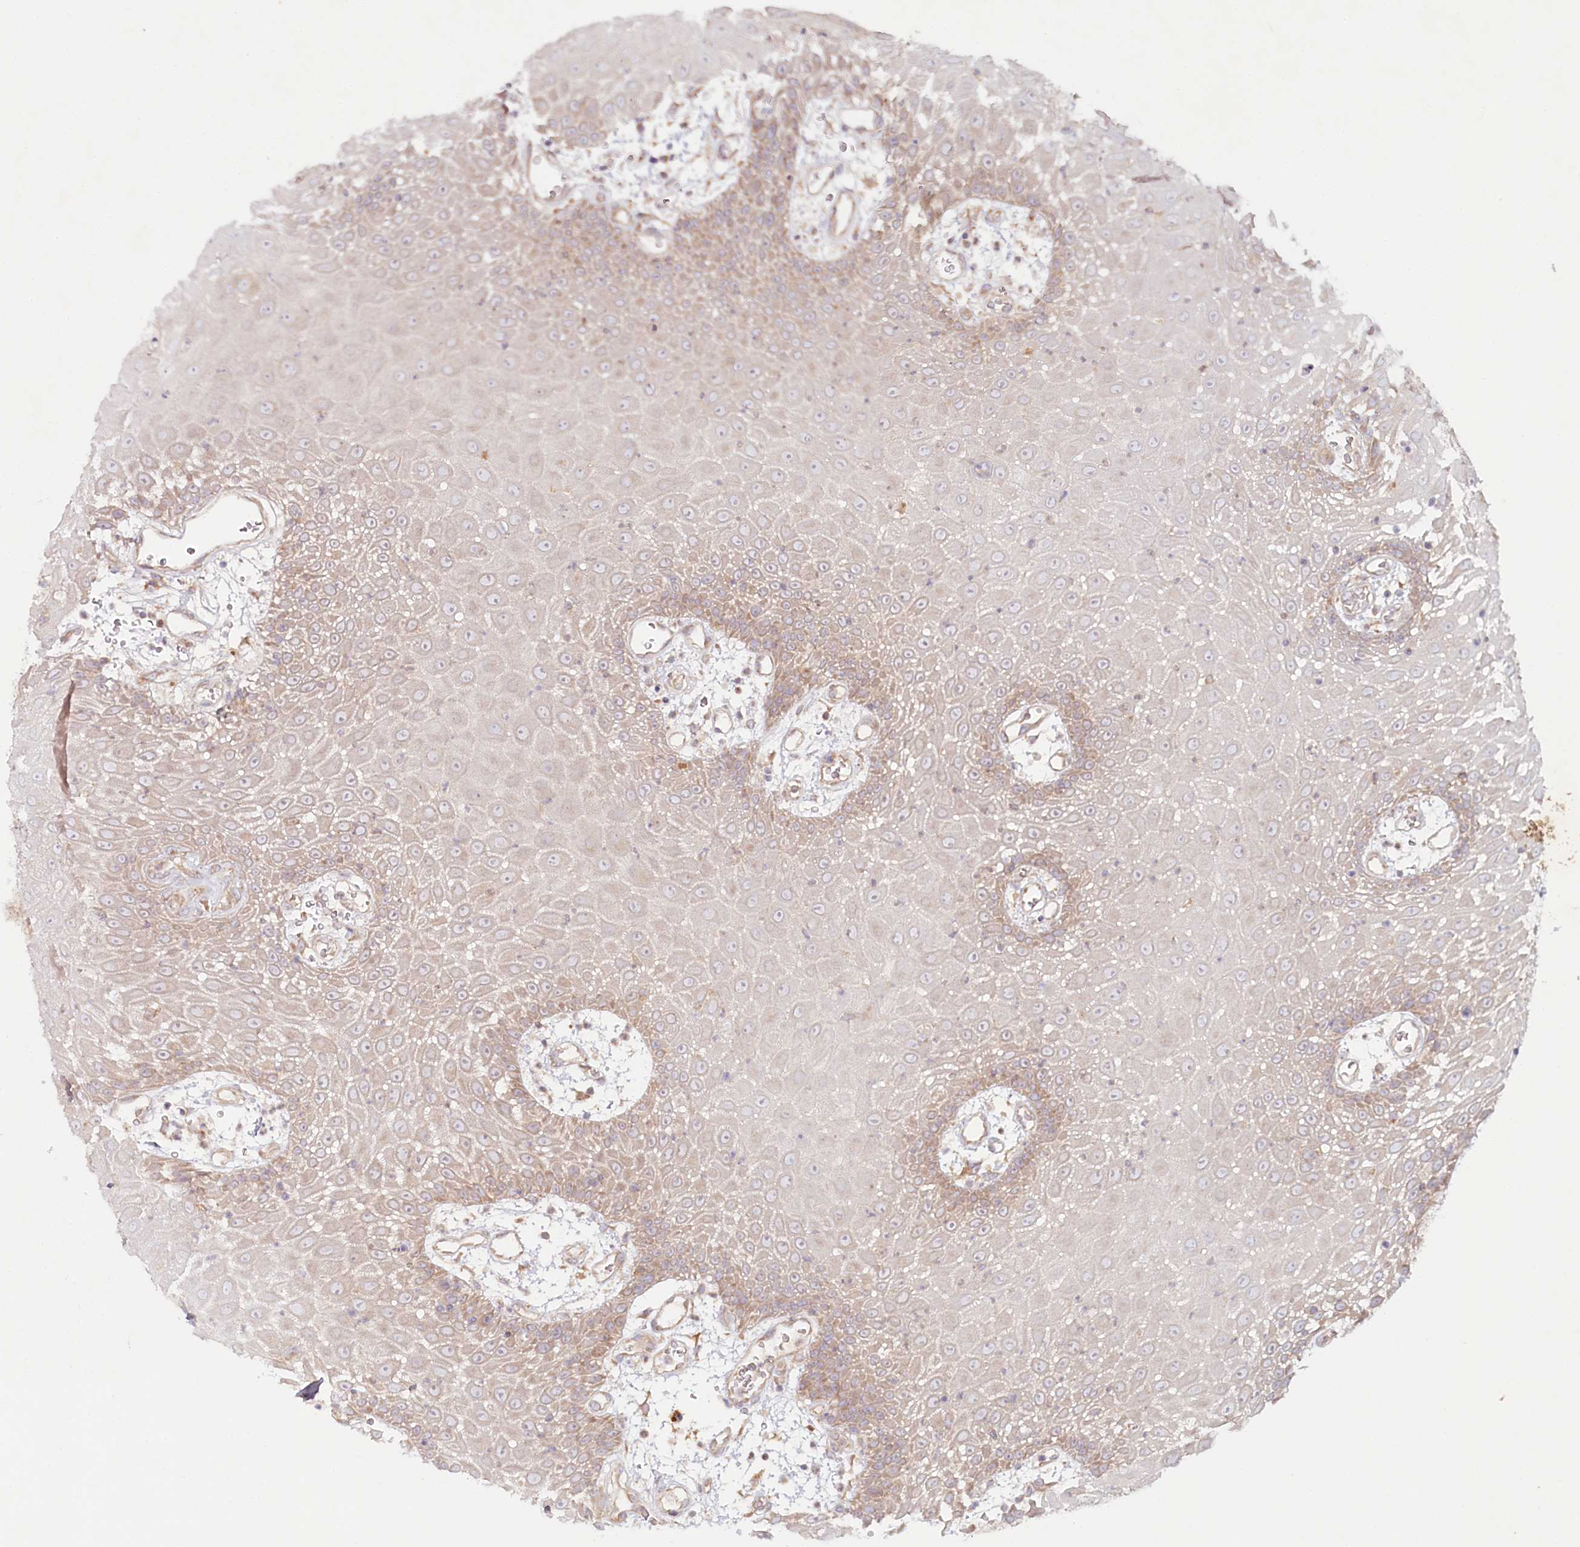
{"staining": {"intensity": "moderate", "quantity": "25%-75%", "location": "cytoplasmic/membranous"}, "tissue": "oral mucosa", "cell_type": "Squamous epithelial cells", "image_type": "normal", "snomed": [{"axis": "morphology", "description": "Normal tissue, NOS"}, {"axis": "topography", "description": "Skeletal muscle"}, {"axis": "topography", "description": "Oral tissue"}, {"axis": "topography", "description": "Salivary gland"}, {"axis": "topography", "description": "Peripheral nerve tissue"}], "caption": "Immunohistochemical staining of unremarkable human oral mucosa demonstrates medium levels of moderate cytoplasmic/membranous expression in approximately 25%-75% of squamous epithelial cells.", "gene": "TNIP1", "patient": {"sex": "male", "age": 54}}